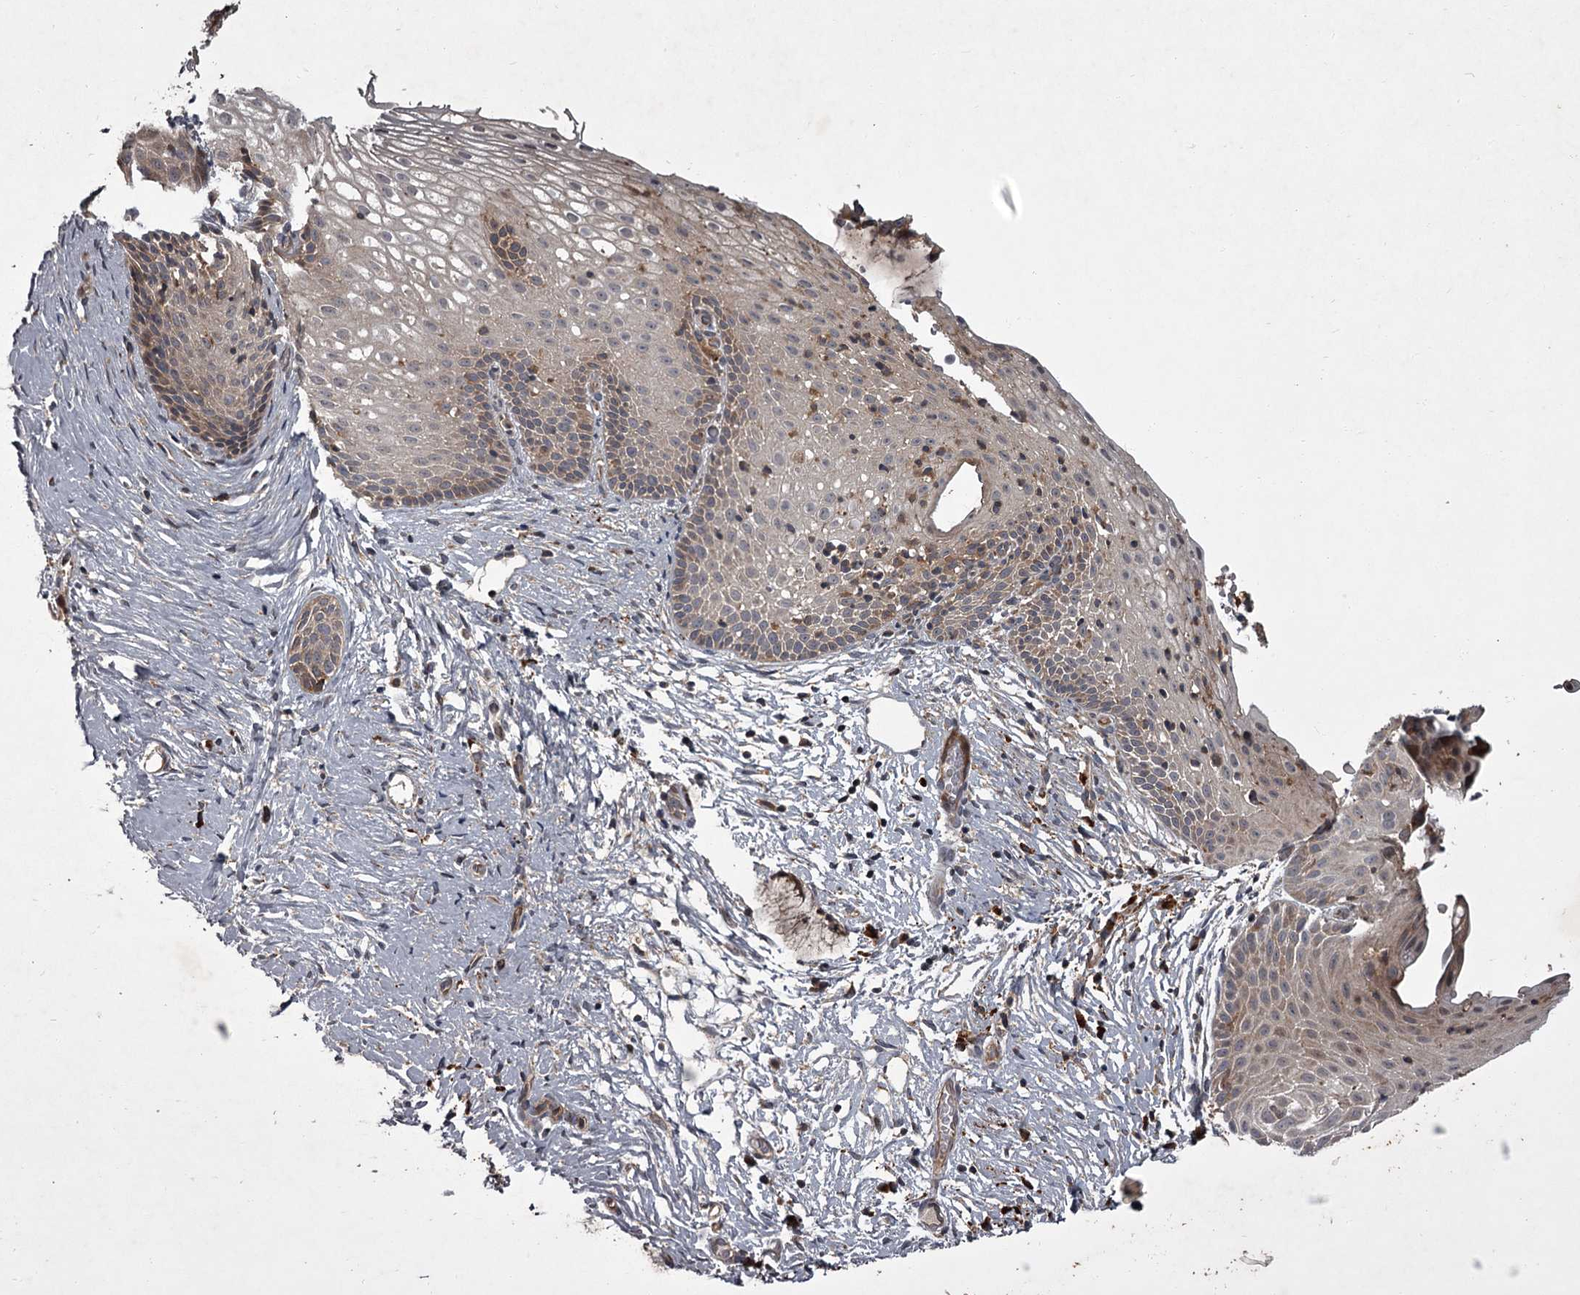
{"staining": {"intensity": "weak", "quantity": "<25%", "location": "cytoplasmic/membranous"}, "tissue": "cervix", "cell_type": "Glandular cells", "image_type": "normal", "snomed": [{"axis": "morphology", "description": "Normal tissue, NOS"}, {"axis": "topography", "description": "Cervix"}], "caption": "Immunohistochemistry histopathology image of benign cervix stained for a protein (brown), which reveals no expression in glandular cells.", "gene": "UNC93B1", "patient": {"sex": "female", "age": 33}}